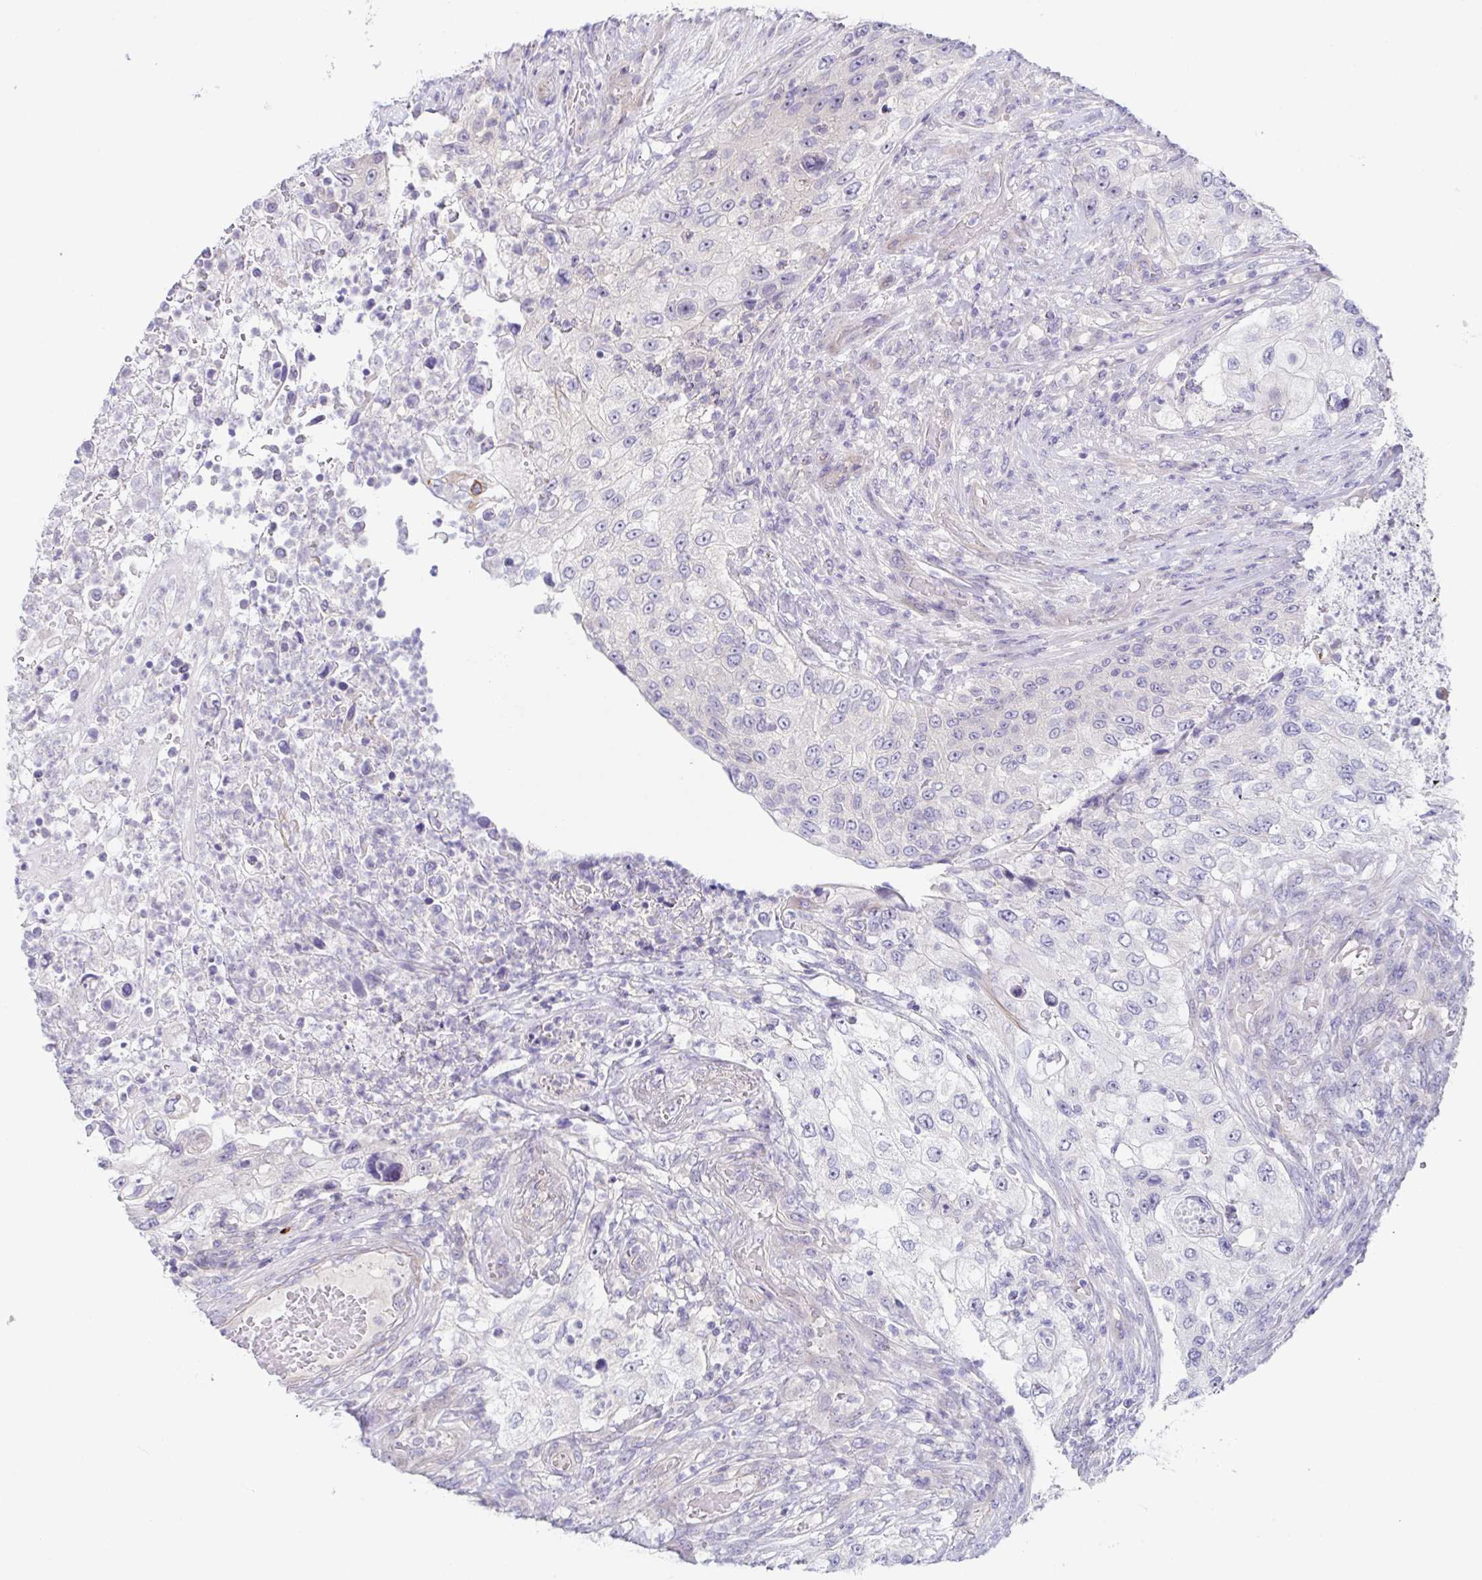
{"staining": {"intensity": "negative", "quantity": "none", "location": "none"}, "tissue": "urothelial cancer", "cell_type": "Tumor cells", "image_type": "cancer", "snomed": [{"axis": "morphology", "description": "Urothelial carcinoma, High grade"}, {"axis": "topography", "description": "Urinary bladder"}], "caption": "High power microscopy image of an IHC histopathology image of high-grade urothelial carcinoma, revealing no significant positivity in tumor cells.", "gene": "HTR2A", "patient": {"sex": "female", "age": 60}}